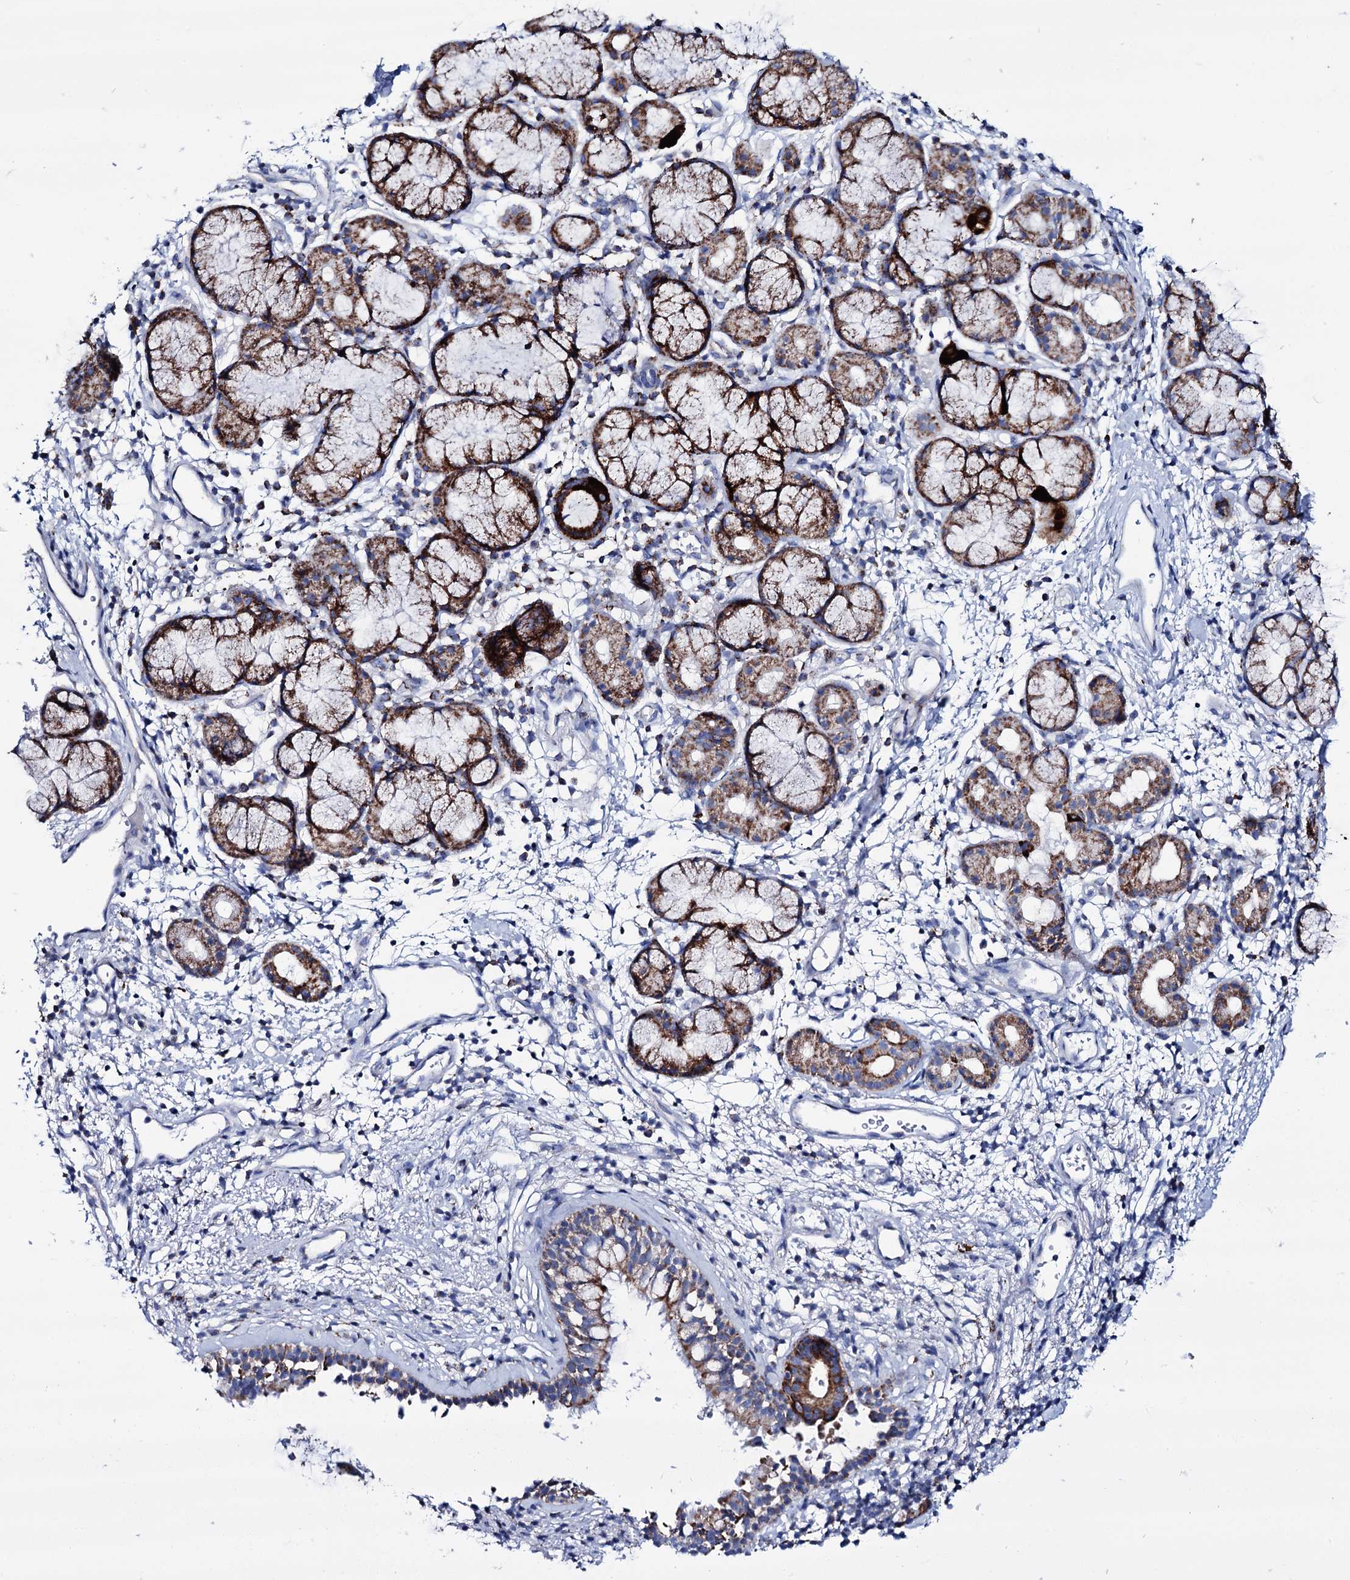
{"staining": {"intensity": "strong", "quantity": "25%-75%", "location": "cytoplasmic/membranous"}, "tissue": "nasopharynx", "cell_type": "Respiratory epithelial cells", "image_type": "normal", "snomed": [{"axis": "morphology", "description": "Normal tissue, NOS"}, {"axis": "morphology", "description": "Inflammation, NOS"}, {"axis": "topography", "description": "Nasopharynx"}], "caption": "An IHC photomicrograph of normal tissue is shown. Protein staining in brown shows strong cytoplasmic/membranous positivity in nasopharynx within respiratory epithelial cells. Nuclei are stained in blue.", "gene": "UBASH3B", "patient": {"sex": "male", "age": 70}}